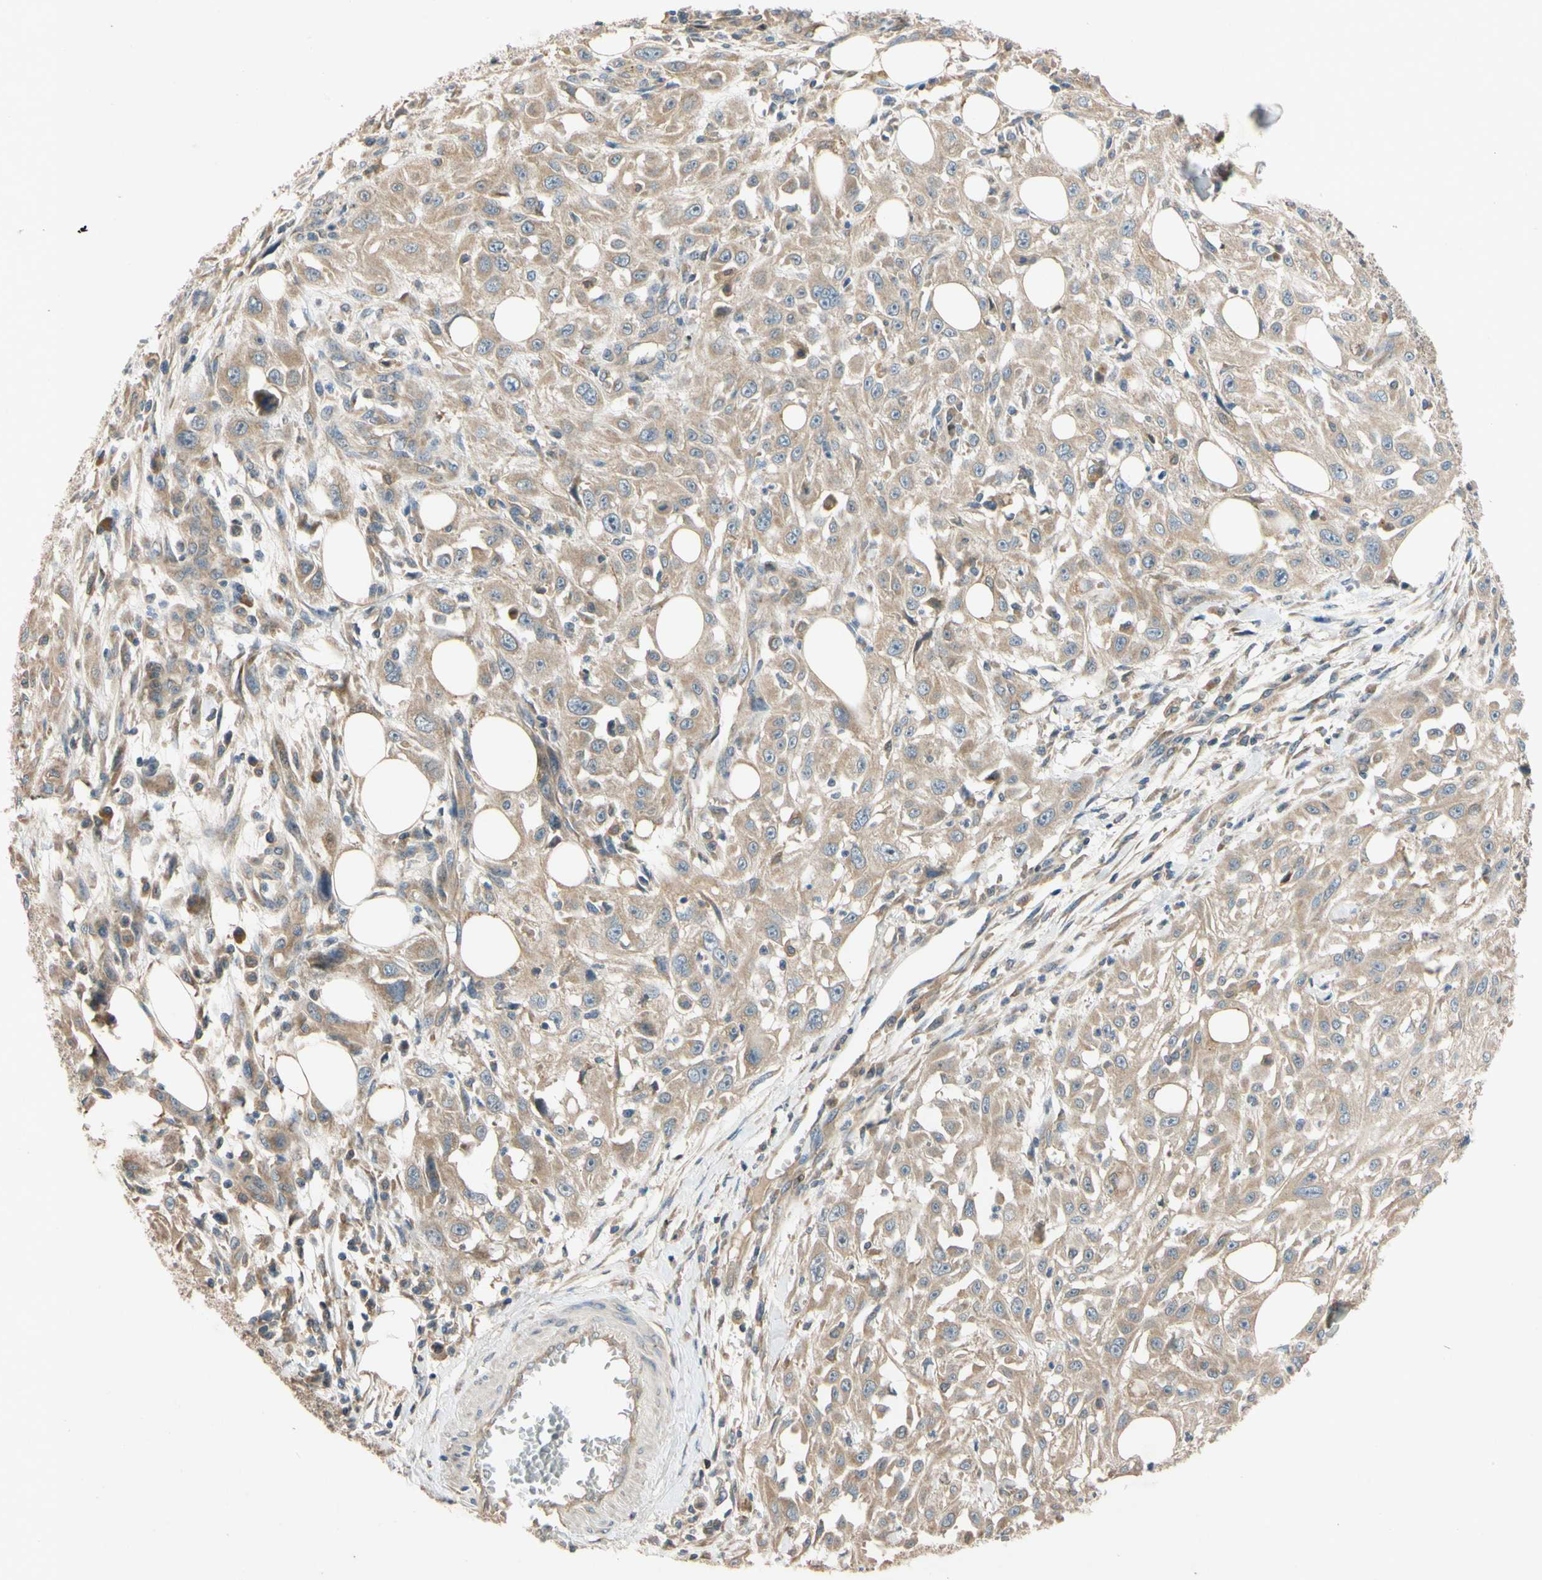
{"staining": {"intensity": "moderate", "quantity": ">75%", "location": "cytoplasmic/membranous"}, "tissue": "skin cancer", "cell_type": "Tumor cells", "image_type": "cancer", "snomed": [{"axis": "morphology", "description": "Squamous cell carcinoma, NOS"}, {"axis": "topography", "description": "Skin"}], "caption": "An immunohistochemistry photomicrograph of tumor tissue is shown. Protein staining in brown highlights moderate cytoplasmic/membranous positivity in squamous cell carcinoma (skin) within tumor cells.", "gene": "MBTPS2", "patient": {"sex": "male", "age": 75}}